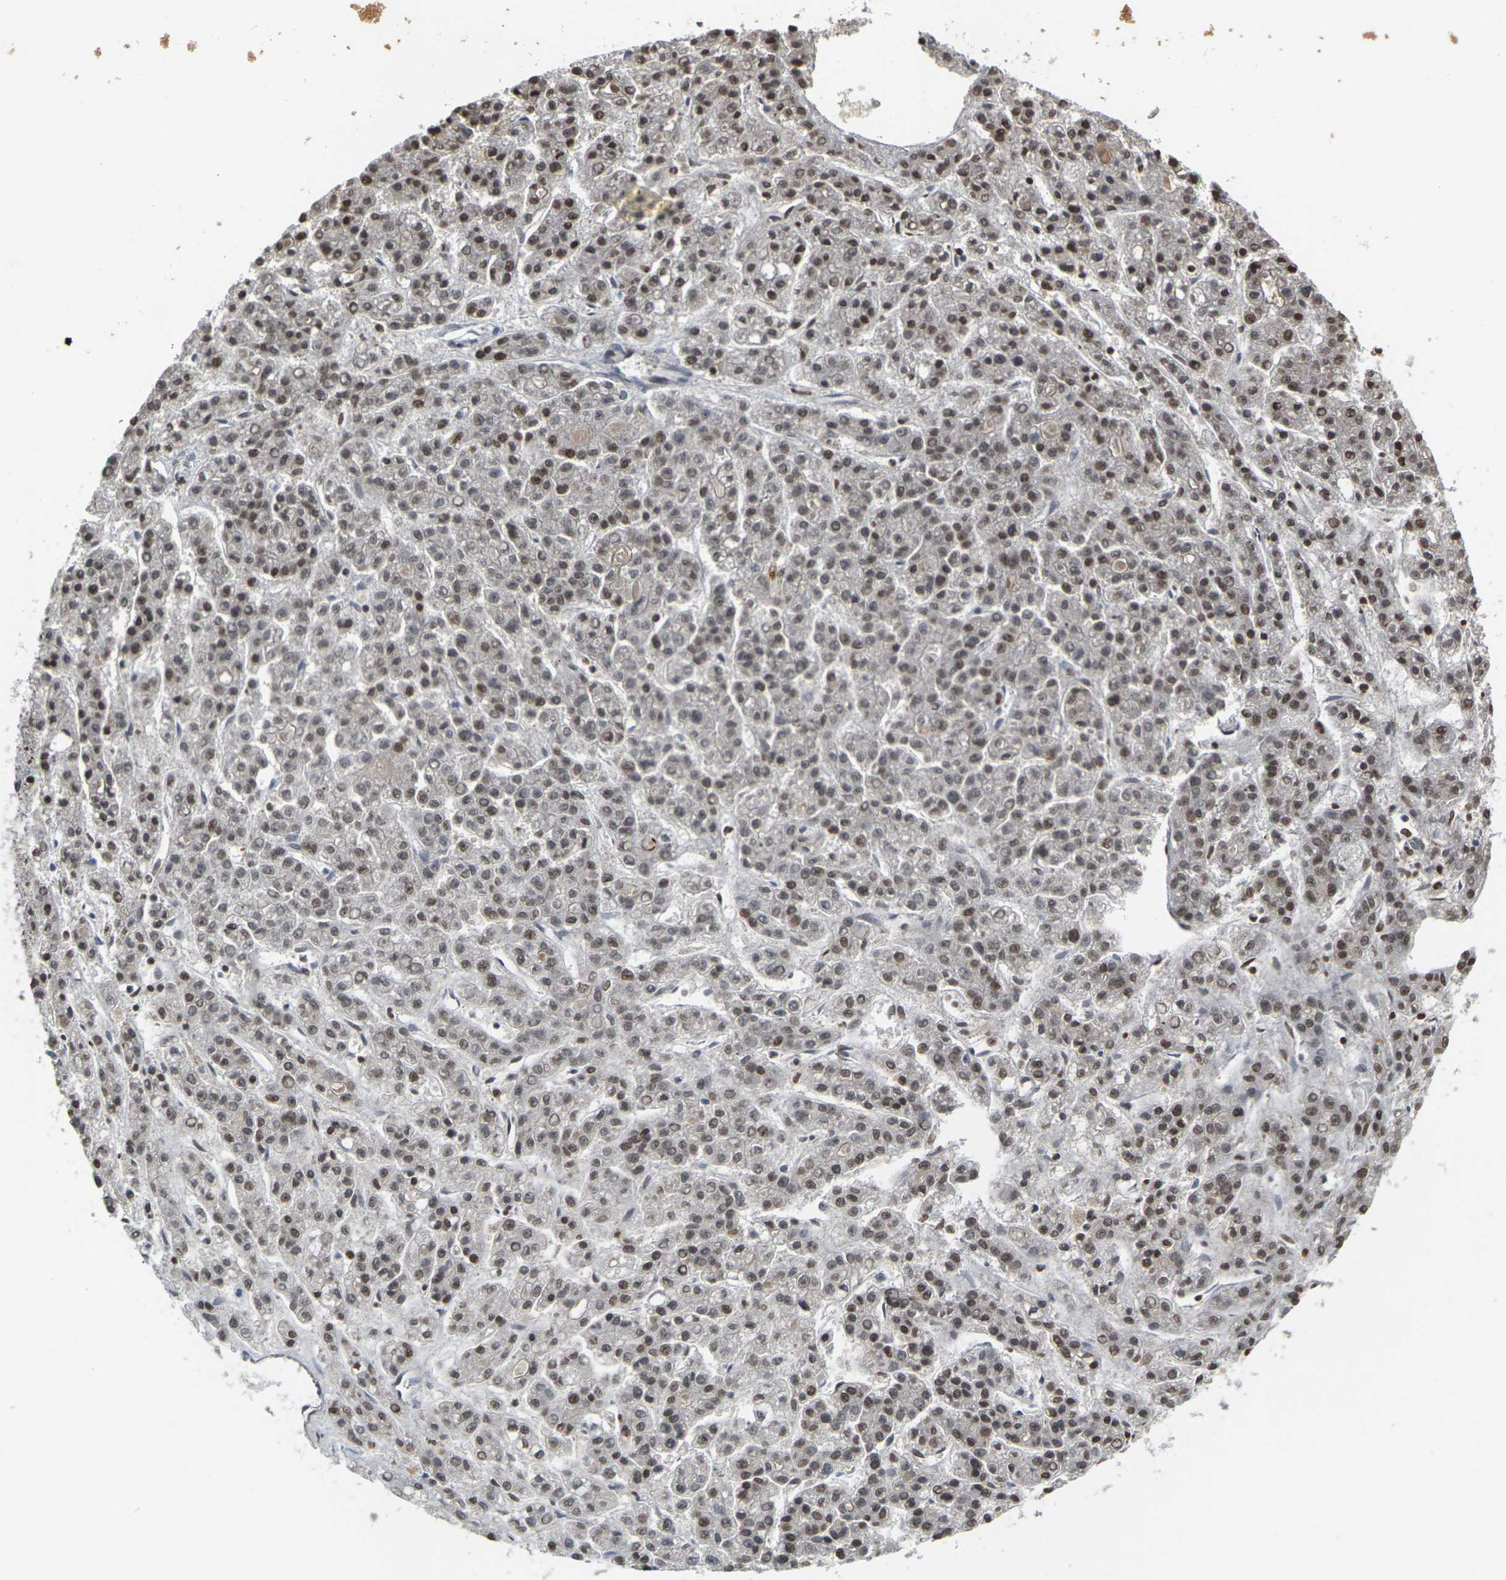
{"staining": {"intensity": "moderate", "quantity": ">75%", "location": "nuclear"}, "tissue": "liver cancer", "cell_type": "Tumor cells", "image_type": "cancer", "snomed": [{"axis": "morphology", "description": "Carcinoma, Hepatocellular, NOS"}, {"axis": "topography", "description": "Liver"}], "caption": "The micrograph exhibits a brown stain indicating the presence of a protein in the nuclear of tumor cells in liver cancer.", "gene": "NELFA", "patient": {"sex": "male", "age": 70}}